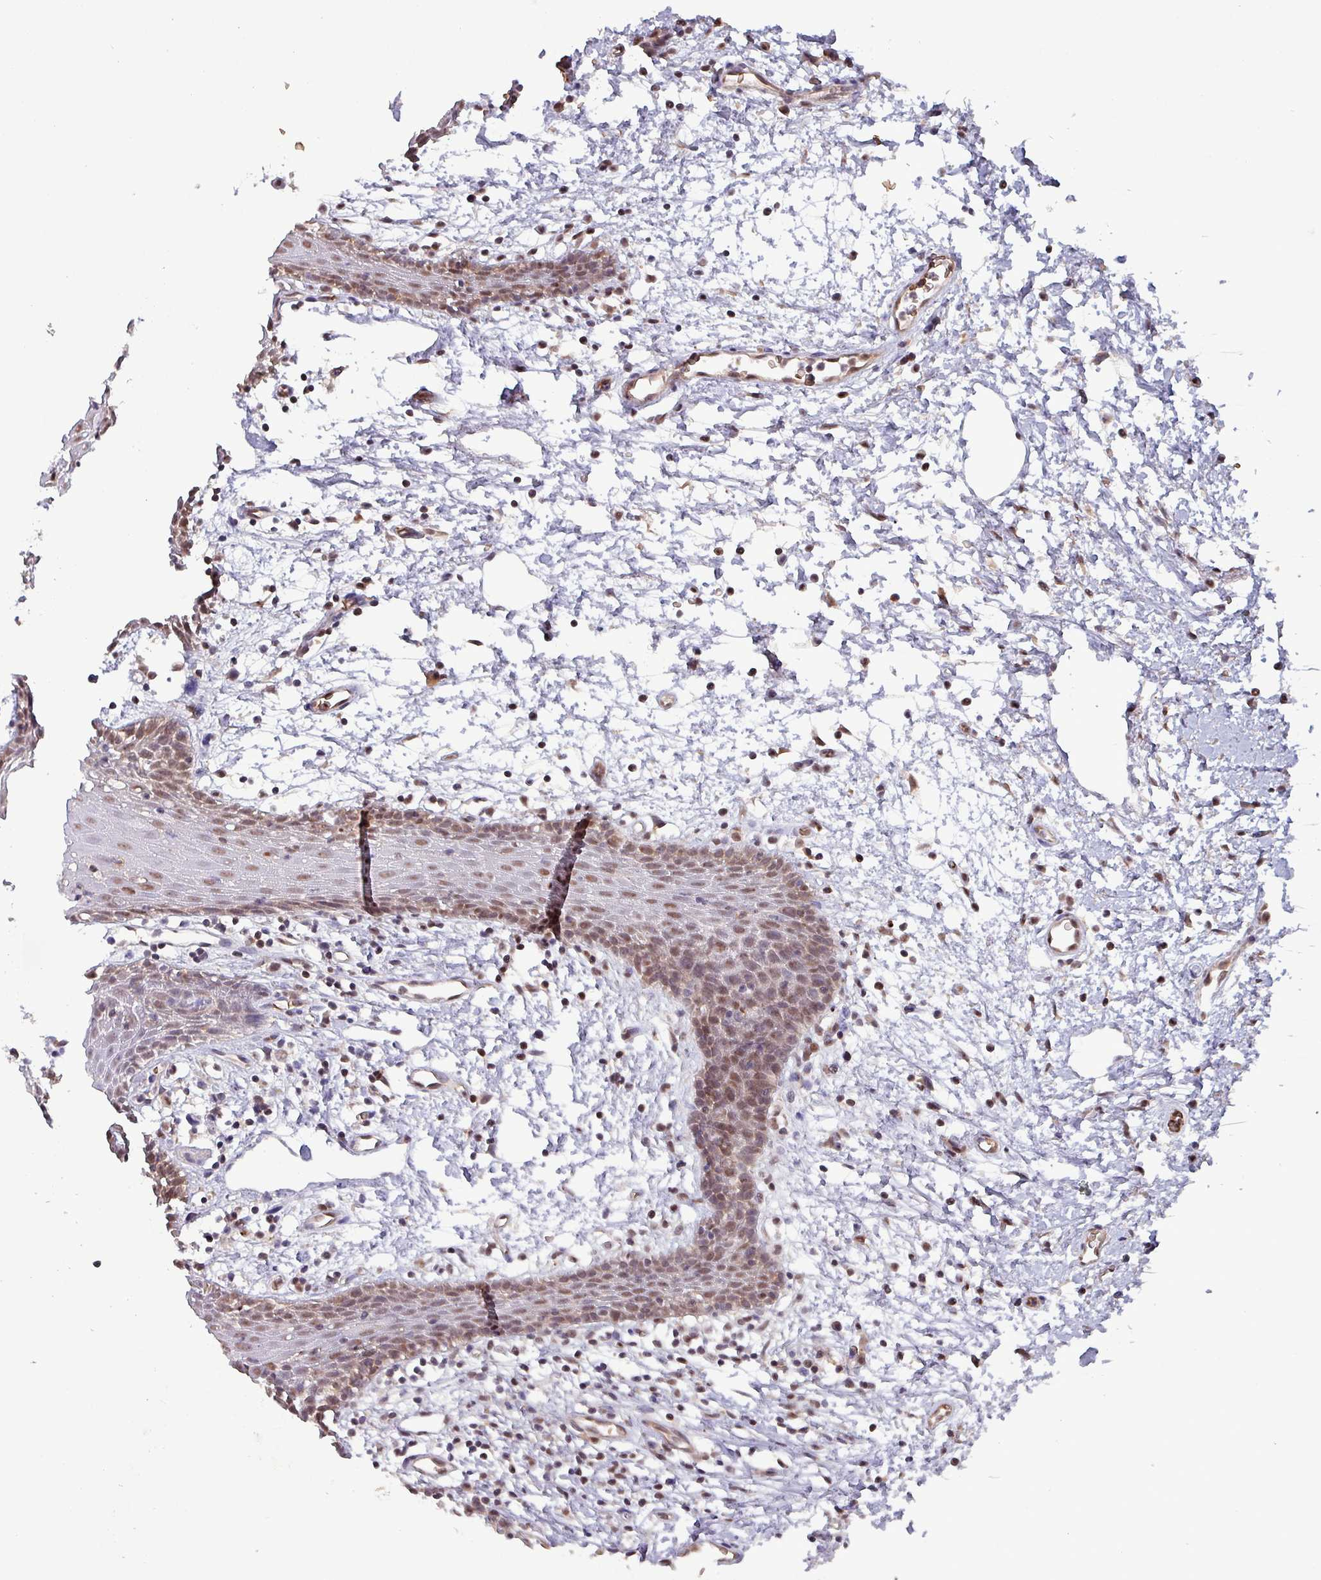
{"staining": {"intensity": "moderate", "quantity": "25%-75%", "location": "cytoplasmic/membranous,nuclear"}, "tissue": "oral mucosa", "cell_type": "Squamous epithelial cells", "image_type": "normal", "snomed": [{"axis": "morphology", "description": "Normal tissue, NOS"}, {"axis": "topography", "description": "Oral tissue"}, {"axis": "topography", "description": "Tounge, NOS"}], "caption": "Moderate cytoplasmic/membranous,nuclear expression for a protein is seen in approximately 25%-75% of squamous epithelial cells of unremarkable oral mucosa using IHC.", "gene": "PSMB8", "patient": {"sex": "female", "age": 59}}